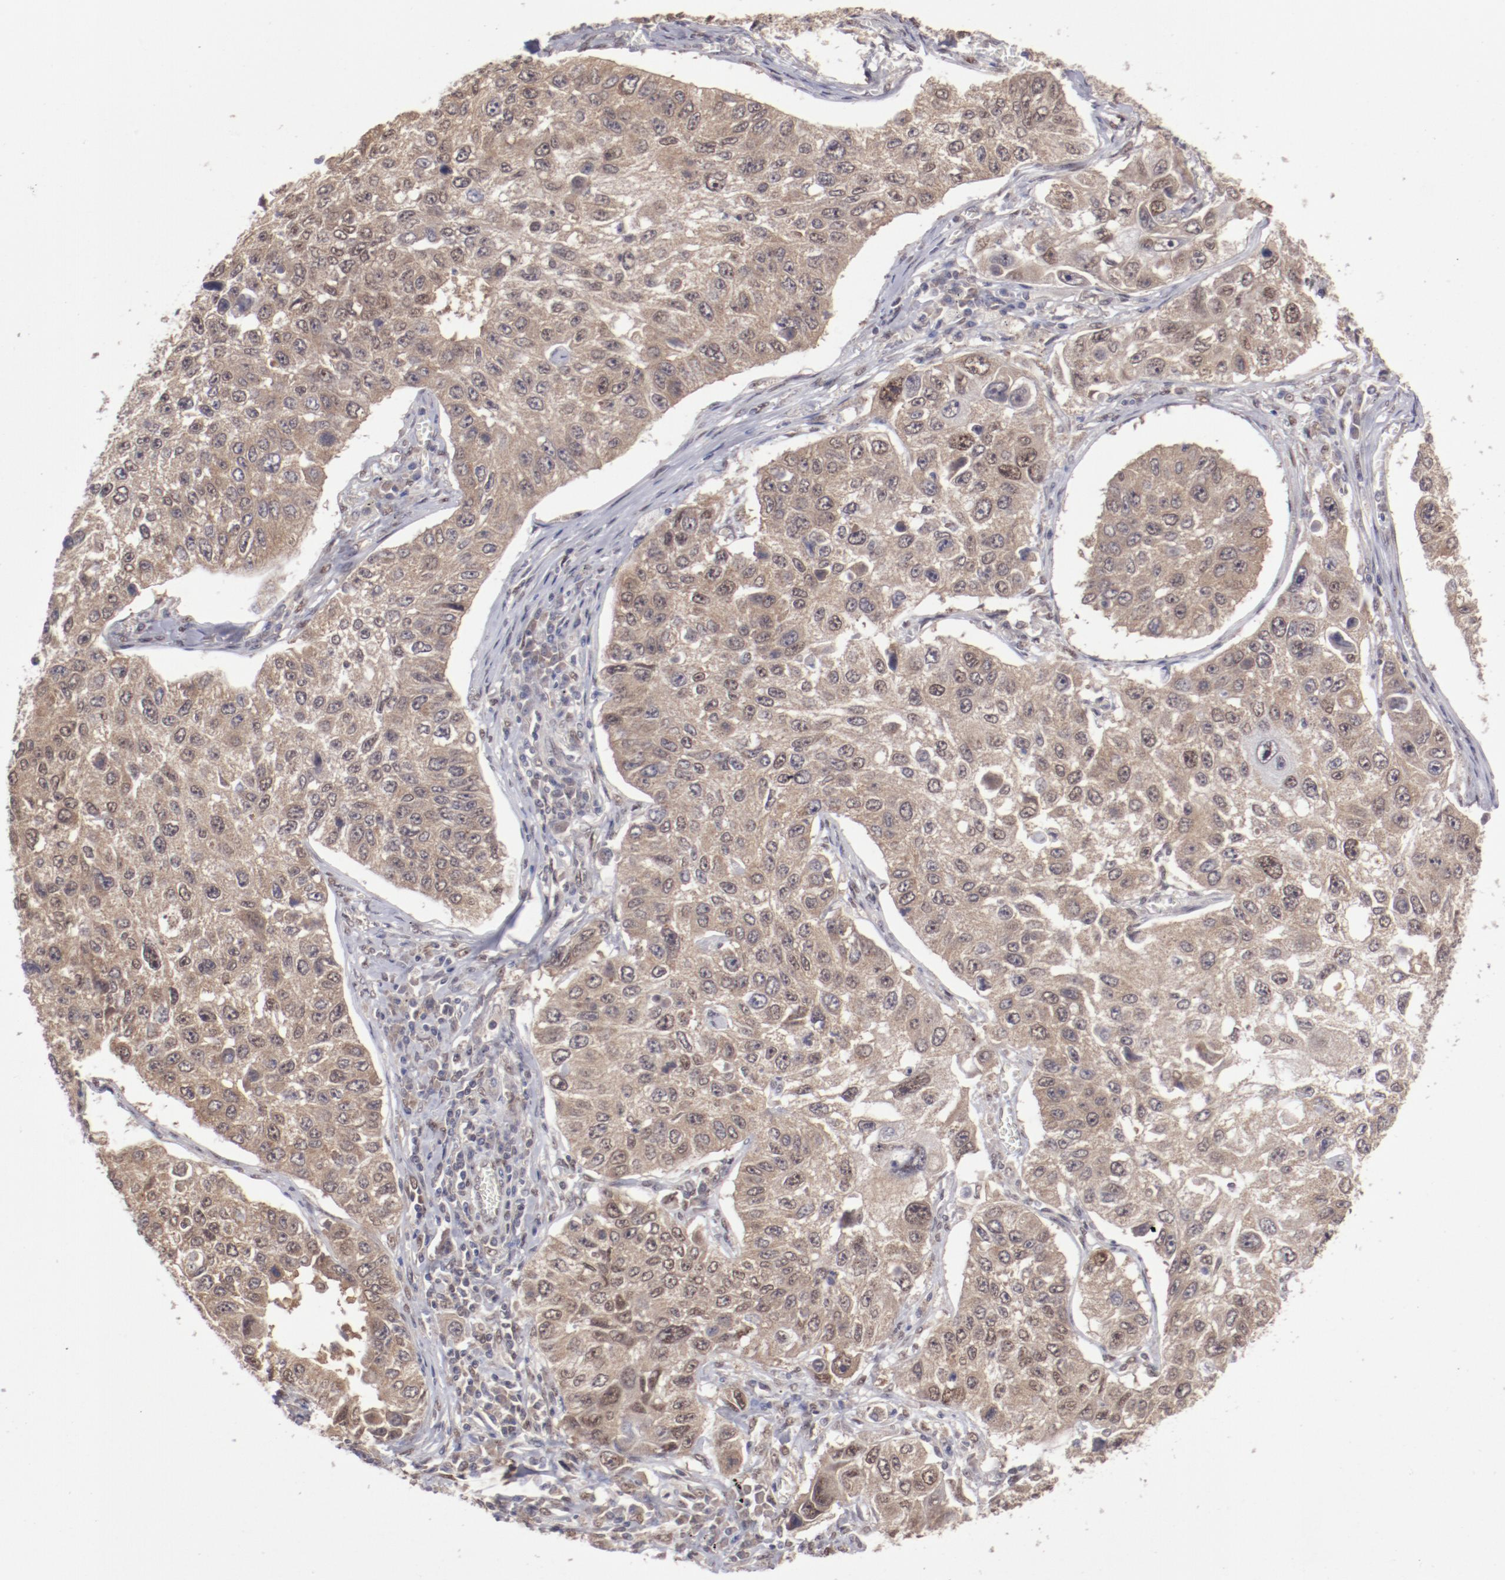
{"staining": {"intensity": "weak", "quantity": ">75%", "location": "cytoplasmic/membranous,nuclear"}, "tissue": "lung cancer", "cell_type": "Tumor cells", "image_type": "cancer", "snomed": [{"axis": "morphology", "description": "Squamous cell carcinoma, NOS"}, {"axis": "topography", "description": "Lung"}], "caption": "Immunohistochemical staining of lung cancer (squamous cell carcinoma) reveals weak cytoplasmic/membranous and nuclear protein positivity in approximately >75% of tumor cells.", "gene": "ARNT", "patient": {"sex": "male", "age": 71}}